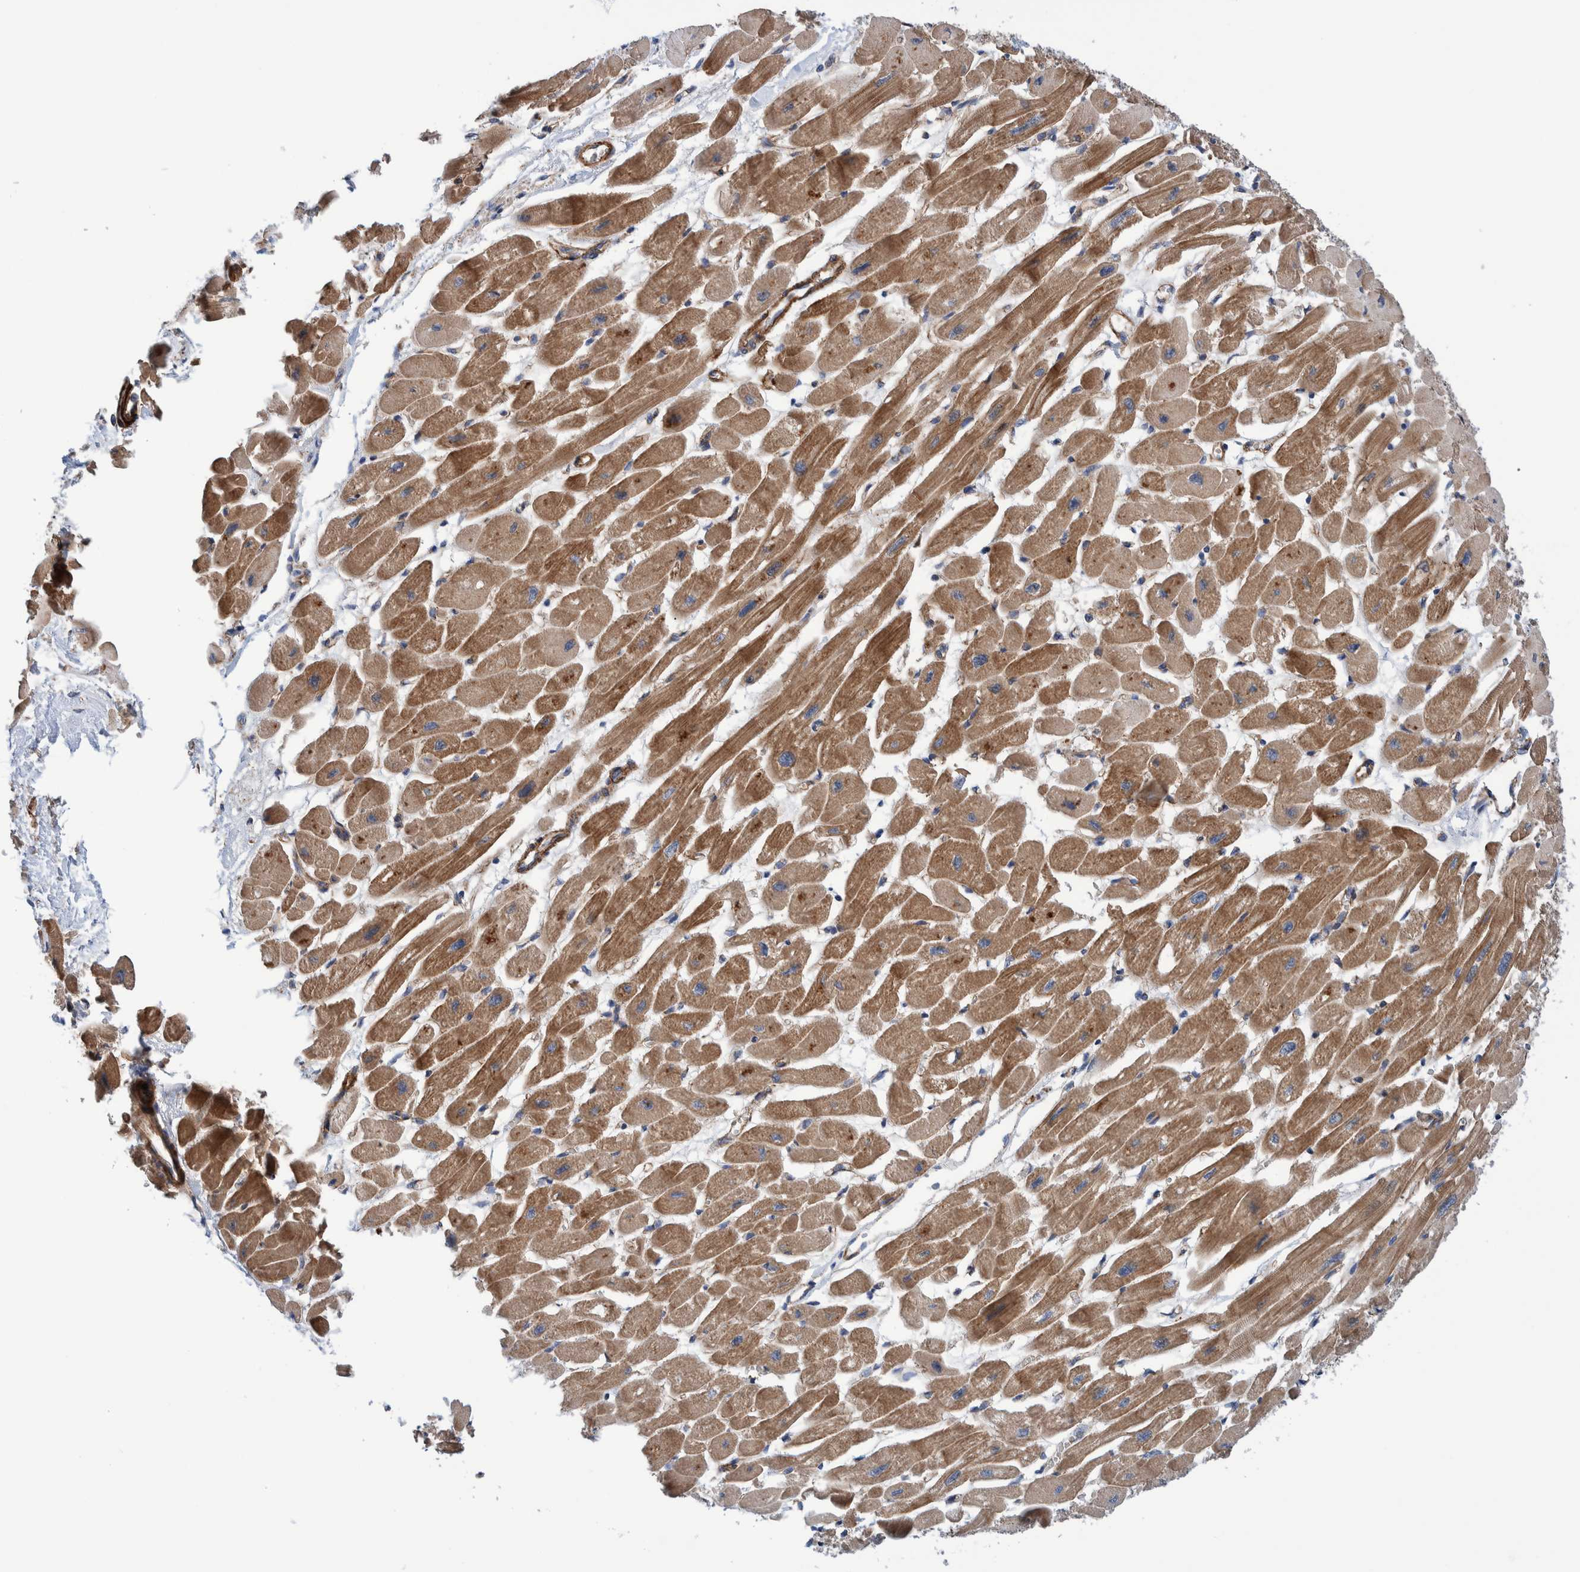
{"staining": {"intensity": "moderate", "quantity": ">75%", "location": "cytoplasmic/membranous"}, "tissue": "heart muscle", "cell_type": "Cardiomyocytes", "image_type": "normal", "snomed": [{"axis": "morphology", "description": "Normal tissue, NOS"}, {"axis": "topography", "description": "Heart"}], "caption": "Protein staining demonstrates moderate cytoplasmic/membranous expression in about >75% of cardiomyocytes in benign heart muscle.", "gene": "ENSG00000262660", "patient": {"sex": "female", "age": 54}}